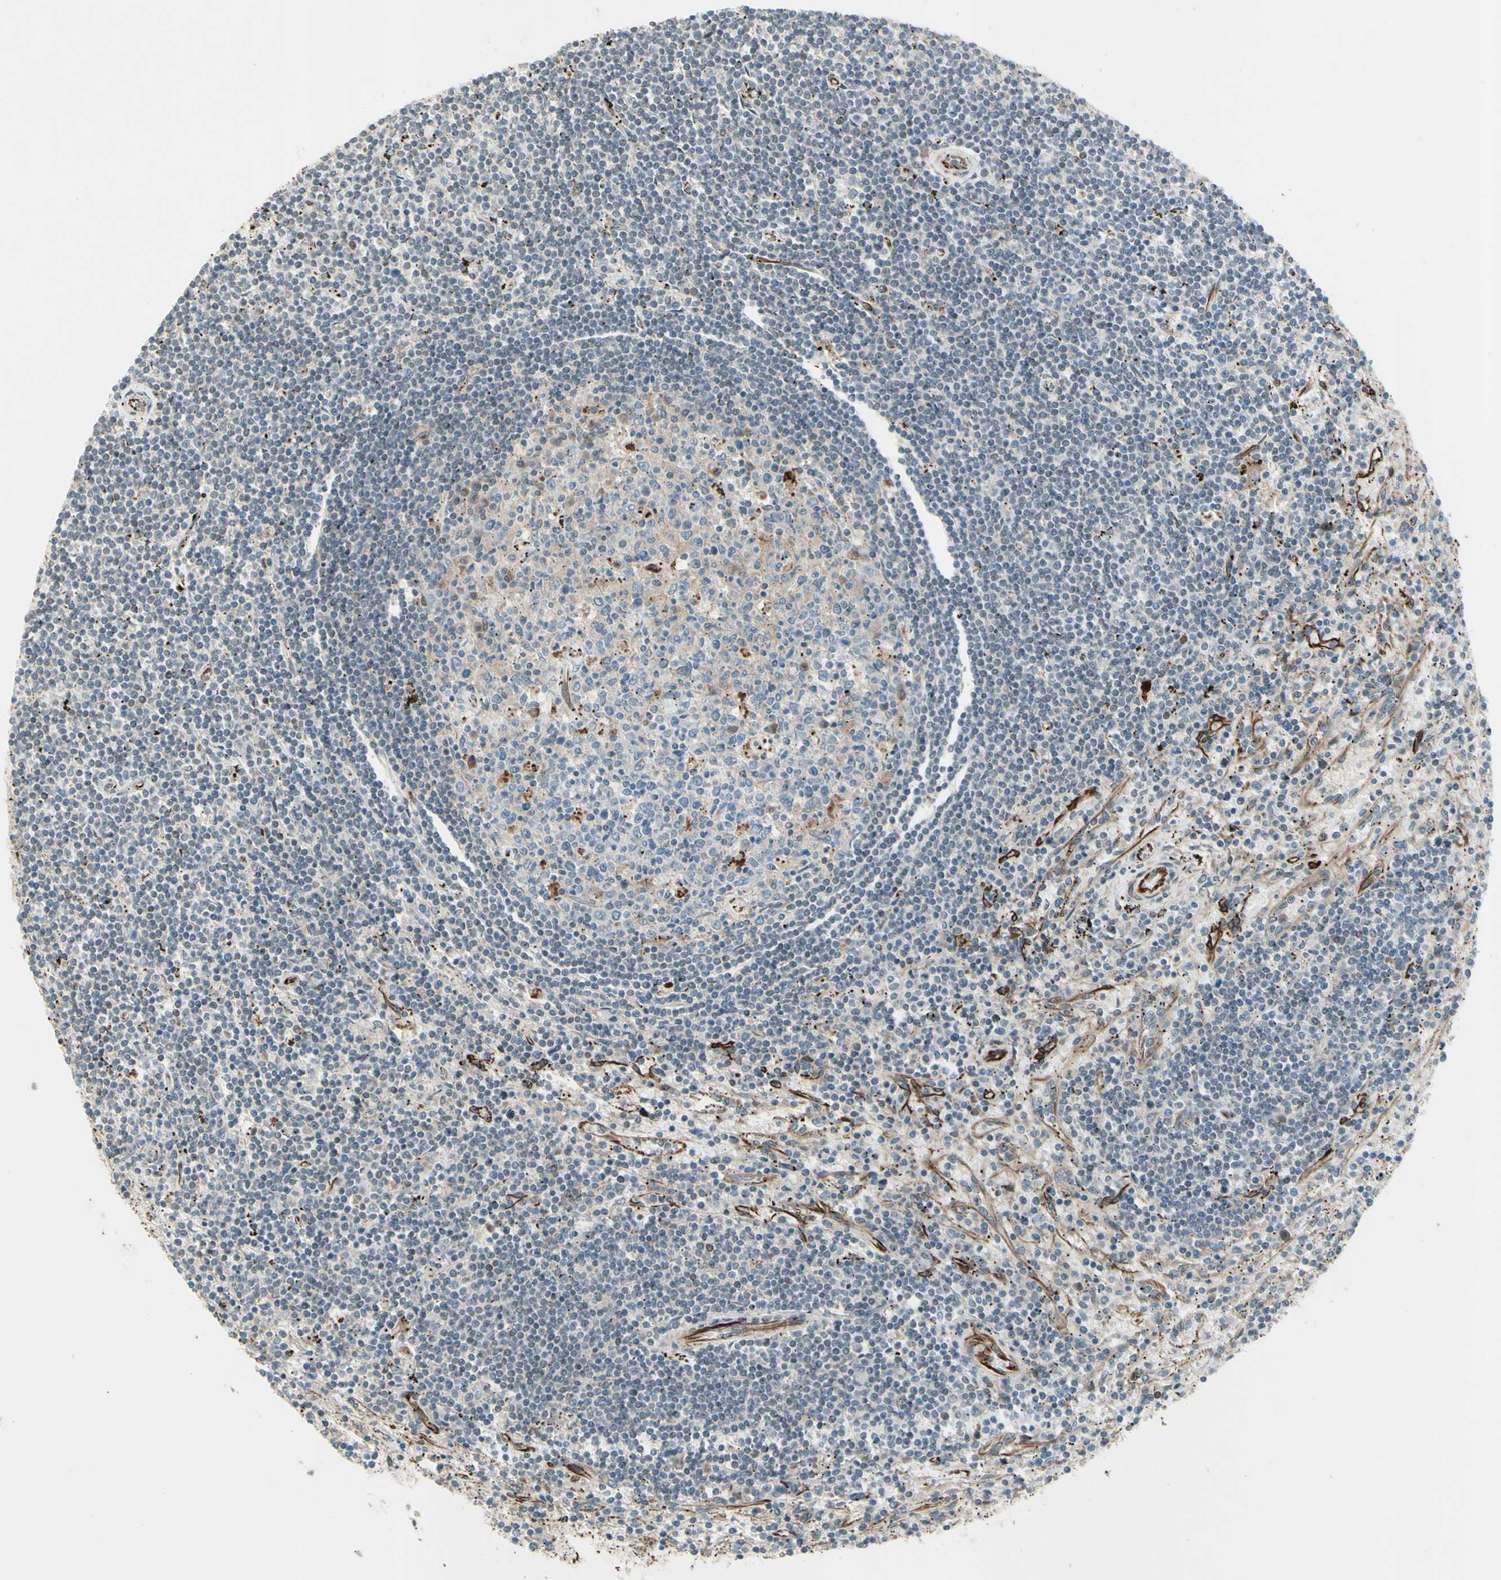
{"staining": {"intensity": "negative", "quantity": "none", "location": "none"}, "tissue": "lymphoma", "cell_type": "Tumor cells", "image_type": "cancer", "snomed": [{"axis": "morphology", "description": "Malignant lymphoma, non-Hodgkin's type, Low grade"}, {"axis": "topography", "description": "Spleen"}], "caption": "A micrograph of human lymphoma is negative for staining in tumor cells. Nuclei are stained in blue.", "gene": "FGFR2", "patient": {"sex": "male", "age": 76}}